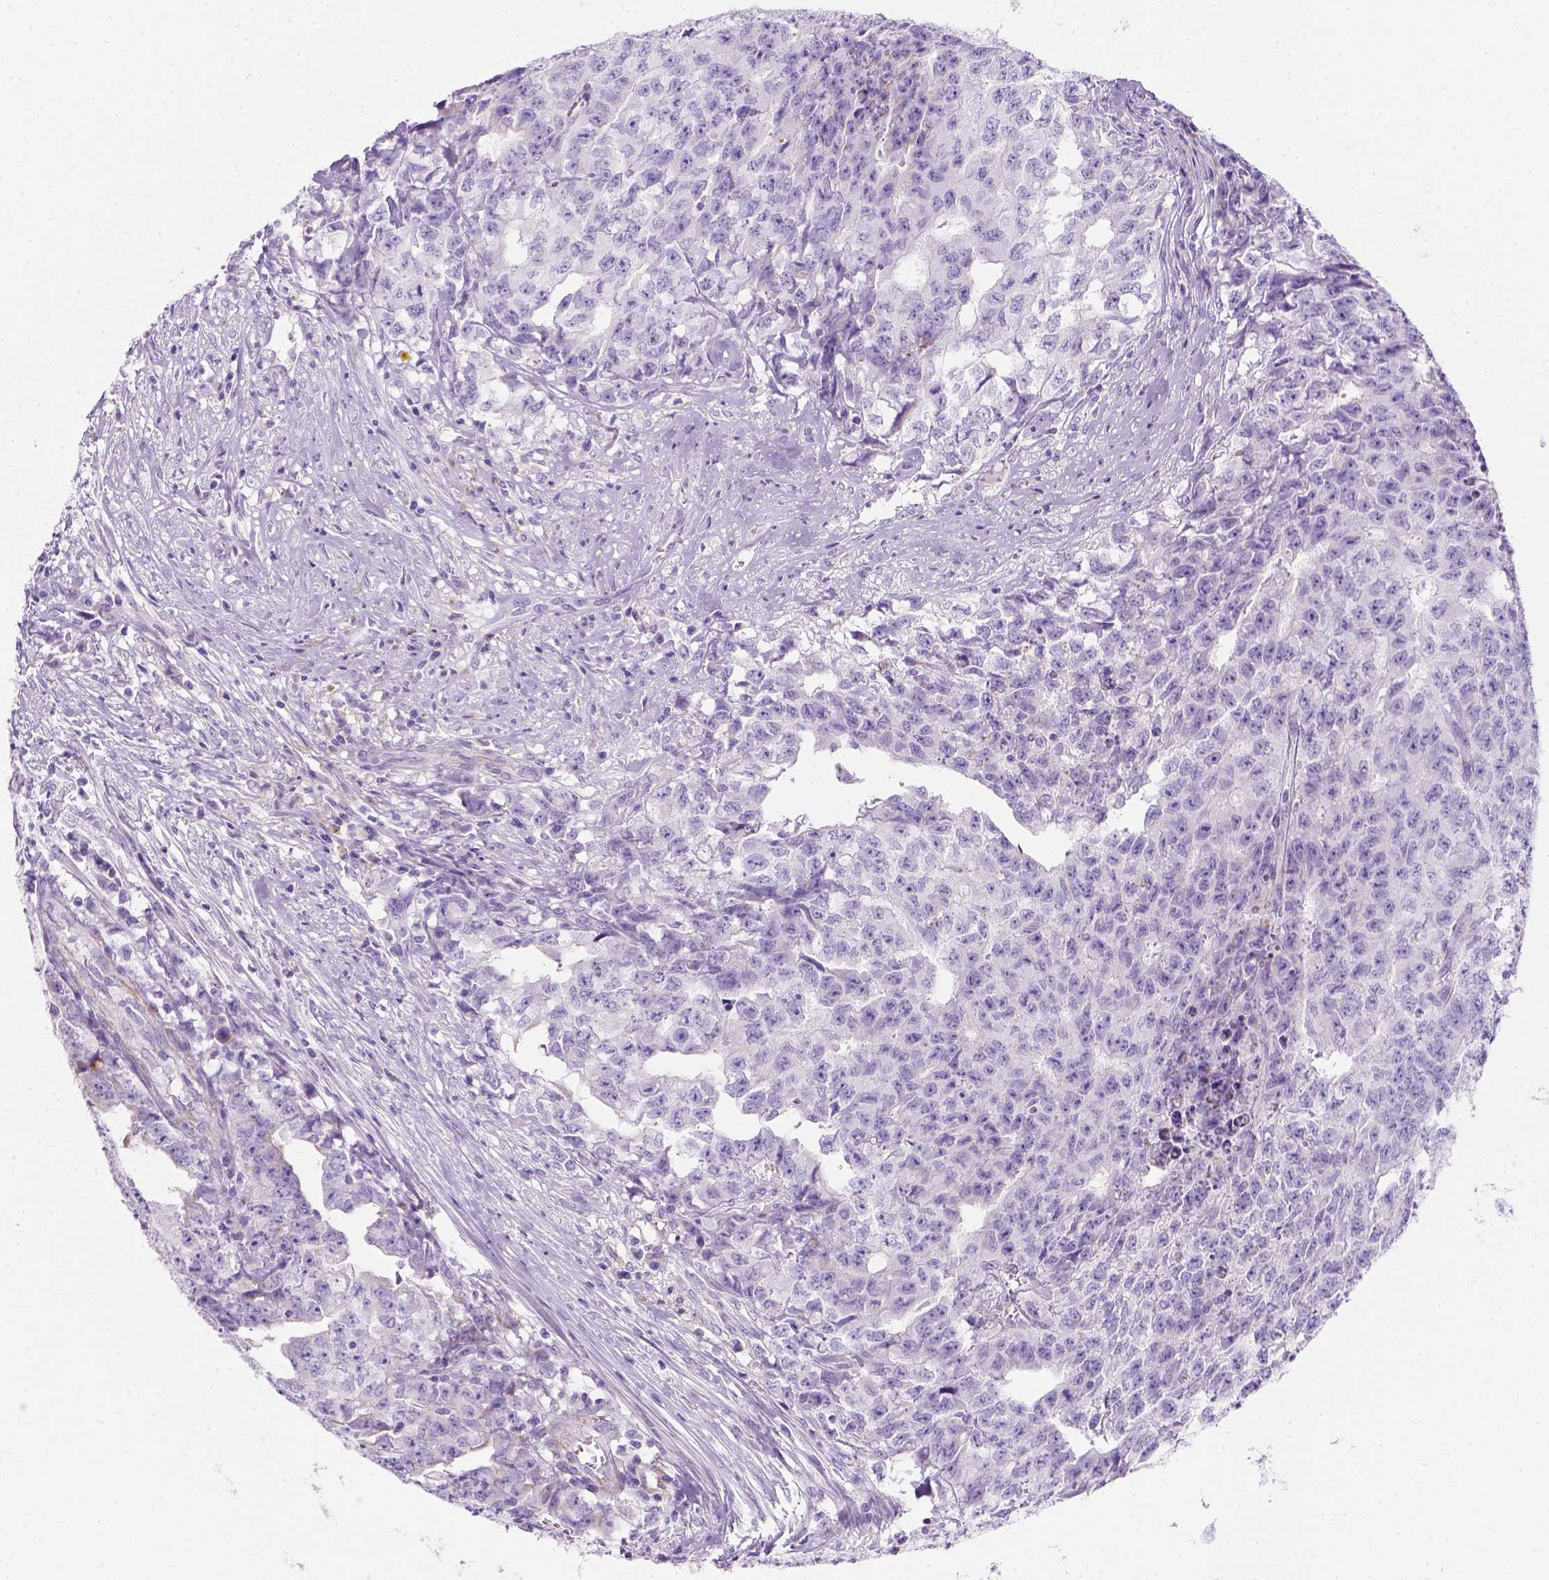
{"staining": {"intensity": "negative", "quantity": "none", "location": "none"}, "tissue": "testis cancer", "cell_type": "Tumor cells", "image_type": "cancer", "snomed": [{"axis": "morphology", "description": "Carcinoma, Embryonal, NOS"}, {"axis": "morphology", "description": "Teratoma, malignant, NOS"}, {"axis": "topography", "description": "Testis"}], "caption": "This is an IHC photomicrograph of human testis cancer. There is no expression in tumor cells.", "gene": "MYH15", "patient": {"sex": "male", "age": 24}}